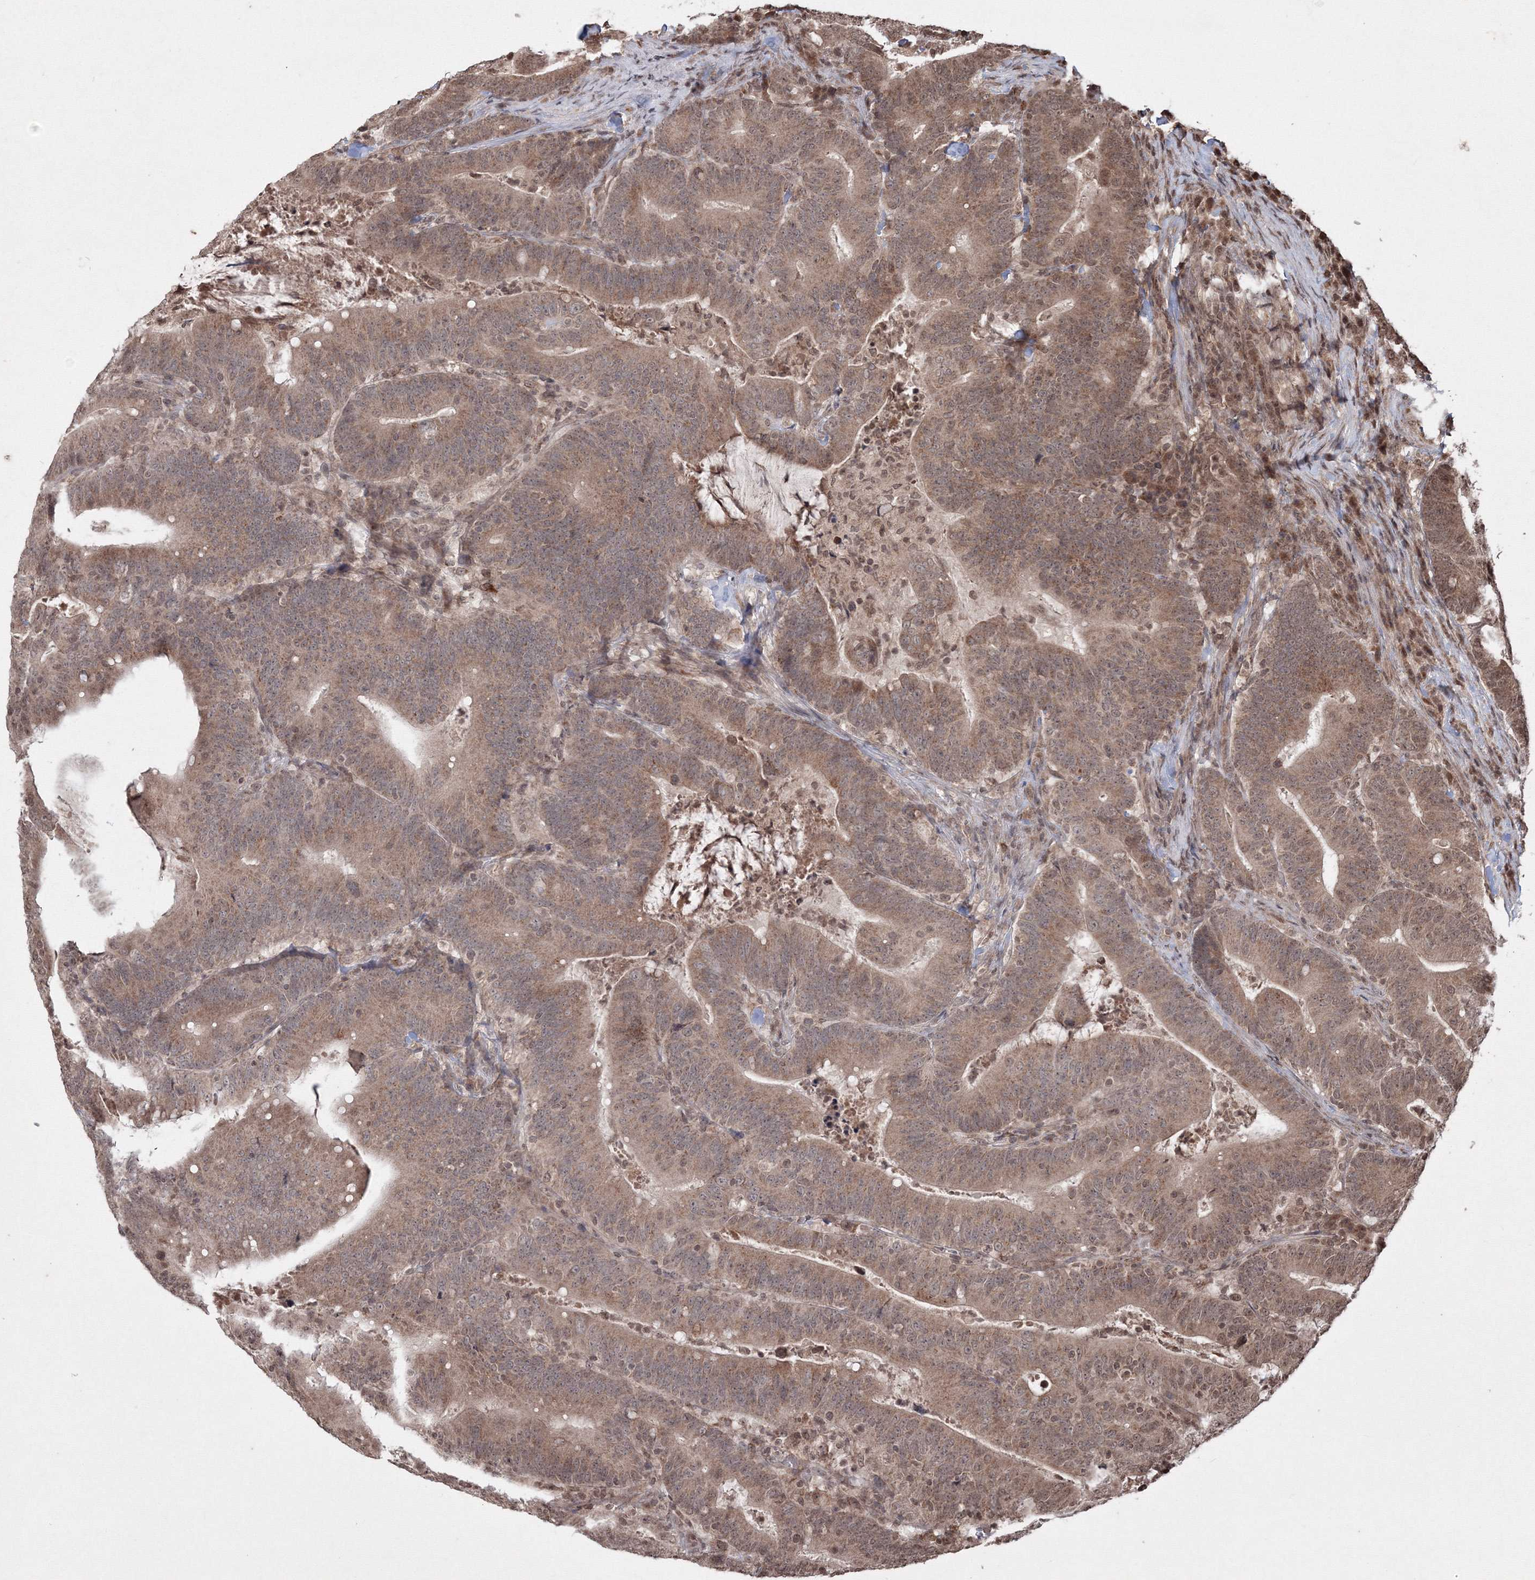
{"staining": {"intensity": "moderate", "quantity": ">75%", "location": "cytoplasmic/membranous"}, "tissue": "colorectal cancer", "cell_type": "Tumor cells", "image_type": "cancer", "snomed": [{"axis": "morphology", "description": "Adenocarcinoma, NOS"}, {"axis": "topography", "description": "Colon"}], "caption": "DAB immunohistochemical staining of colorectal cancer demonstrates moderate cytoplasmic/membranous protein staining in approximately >75% of tumor cells. The staining was performed using DAB (3,3'-diaminobenzidine) to visualize the protein expression in brown, while the nuclei were stained in blue with hematoxylin (Magnification: 20x).", "gene": "PEX13", "patient": {"sex": "female", "age": 66}}